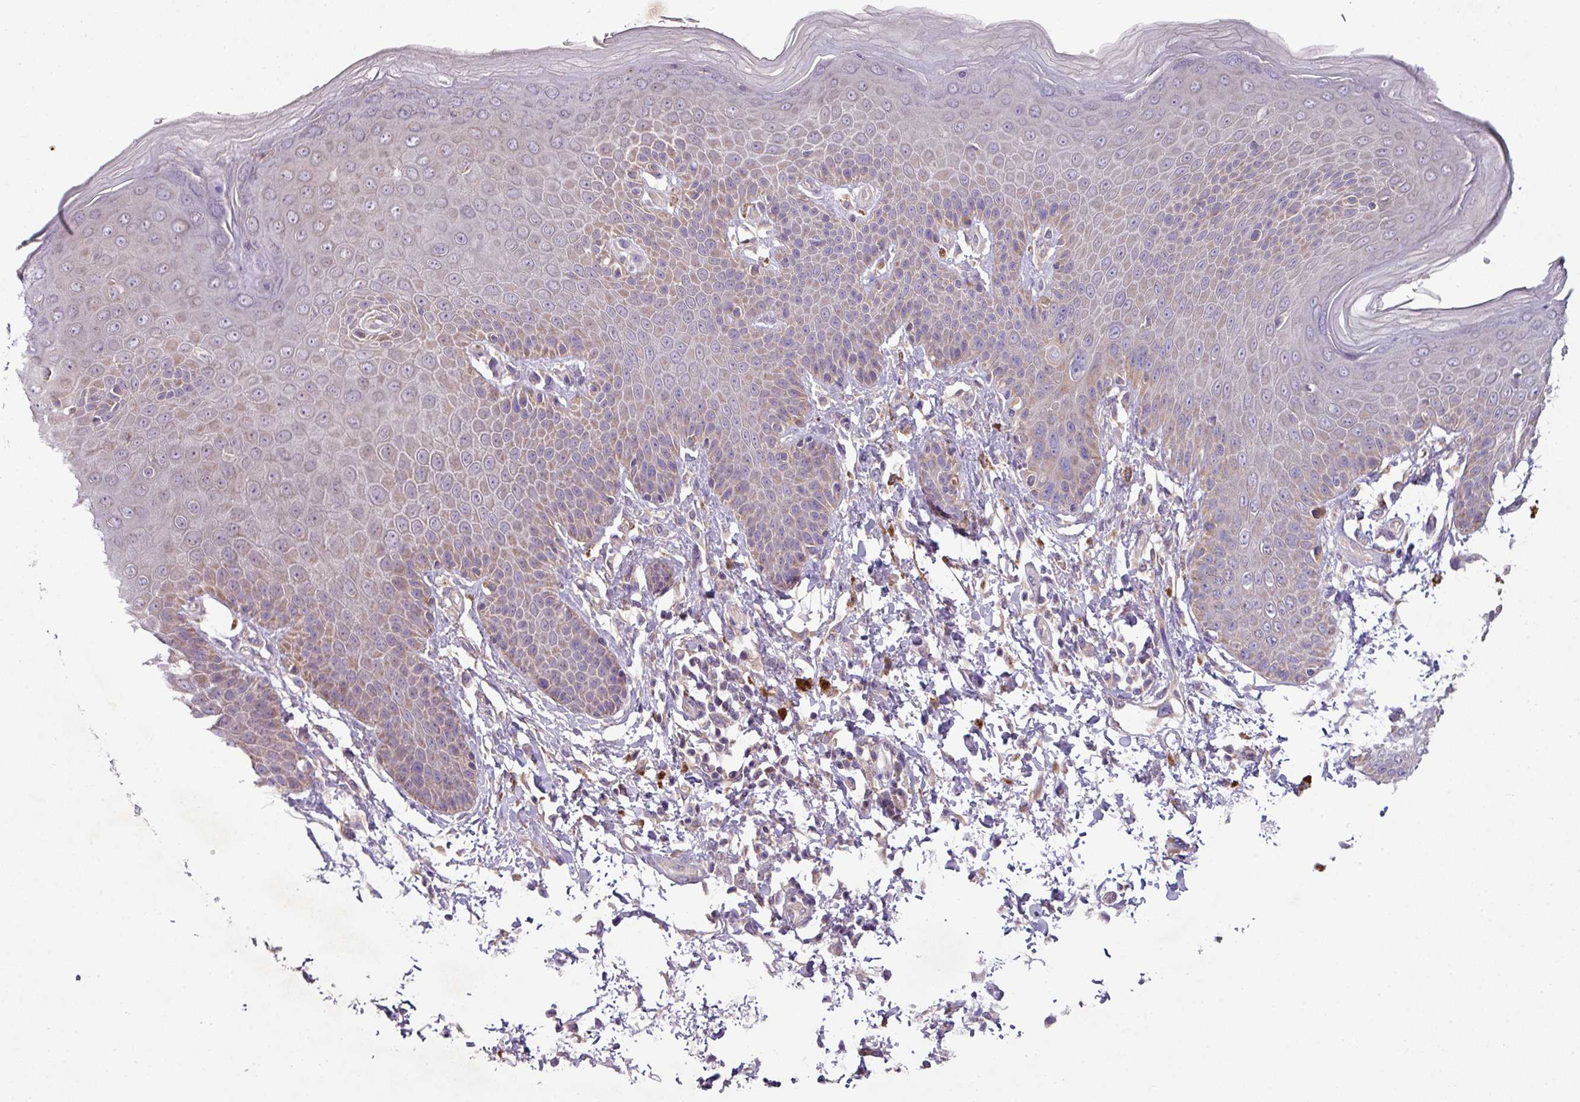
{"staining": {"intensity": "moderate", "quantity": "<25%", "location": "cytoplasmic/membranous"}, "tissue": "skin", "cell_type": "Epidermal cells", "image_type": "normal", "snomed": [{"axis": "morphology", "description": "Normal tissue, NOS"}, {"axis": "topography", "description": "Peripheral nerve tissue"}], "caption": "The micrograph exhibits immunohistochemical staining of unremarkable skin. There is moderate cytoplasmic/membranous expression is appreciated in approximately <25% of epidermal cells.", "gene": "LRRC9", "patient": {"sex": "male", "age": 51}}